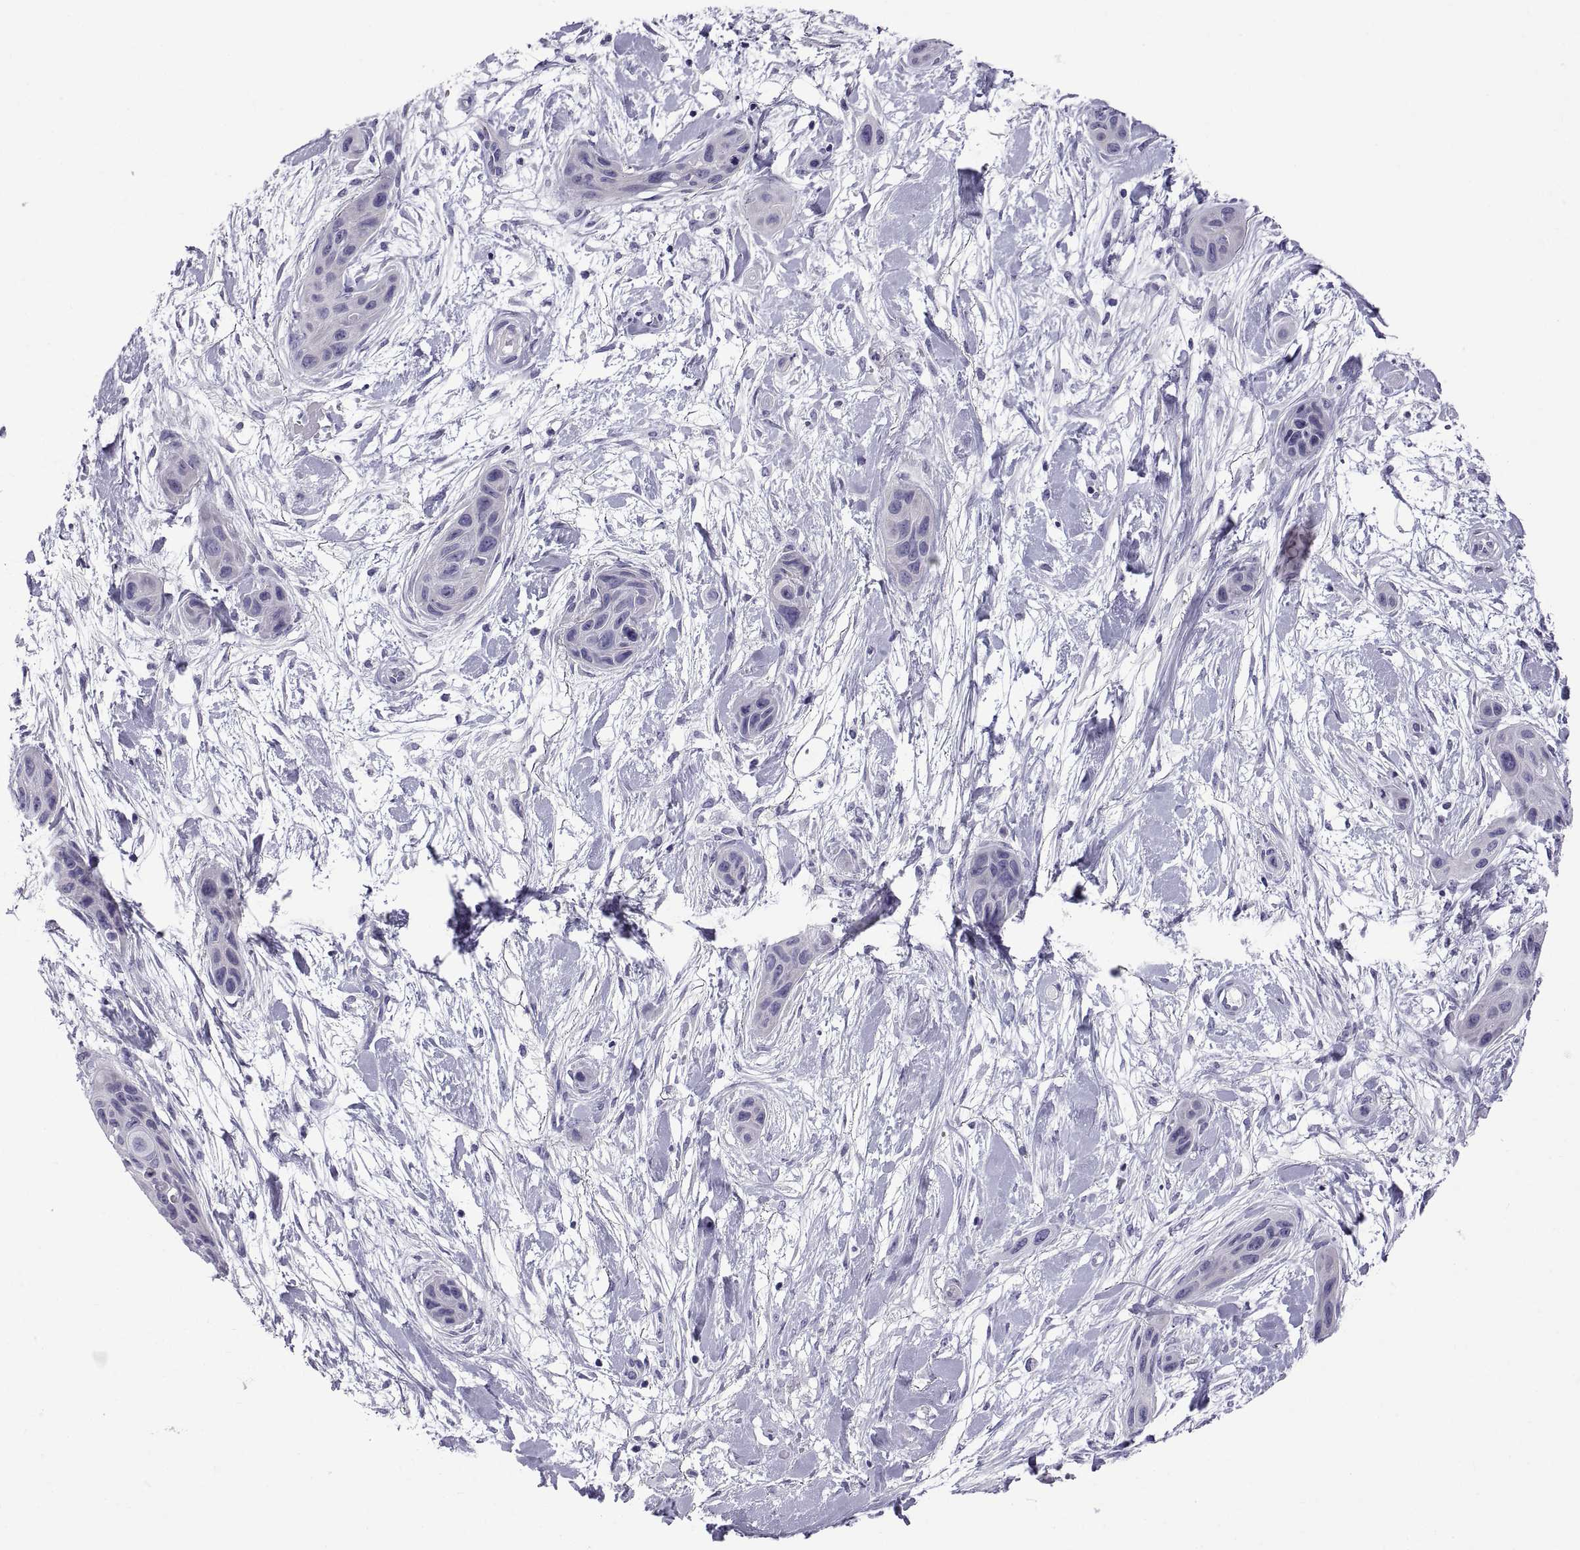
{"staining": {"intensity": "negative", "quantity": "none", "location": "none"}, "tissue": "skin cancer", "cell_type": "Tumor cells", "image_type": "cancer", "snomed": [{"axis": "morphology", "description": "Squamous cell carcinoma, NOS"}, {"axis": "topography", "description": "Skin"}], "caption": "Immunohistochemistry histopathology image of neoplastic tissue: squamous cell carcinoma (skin) stained with DAB exhibits no significant protein expression in tumor cells.", "gene": "SPDYE1", "patient": {"sex": "male", "age": 79}}